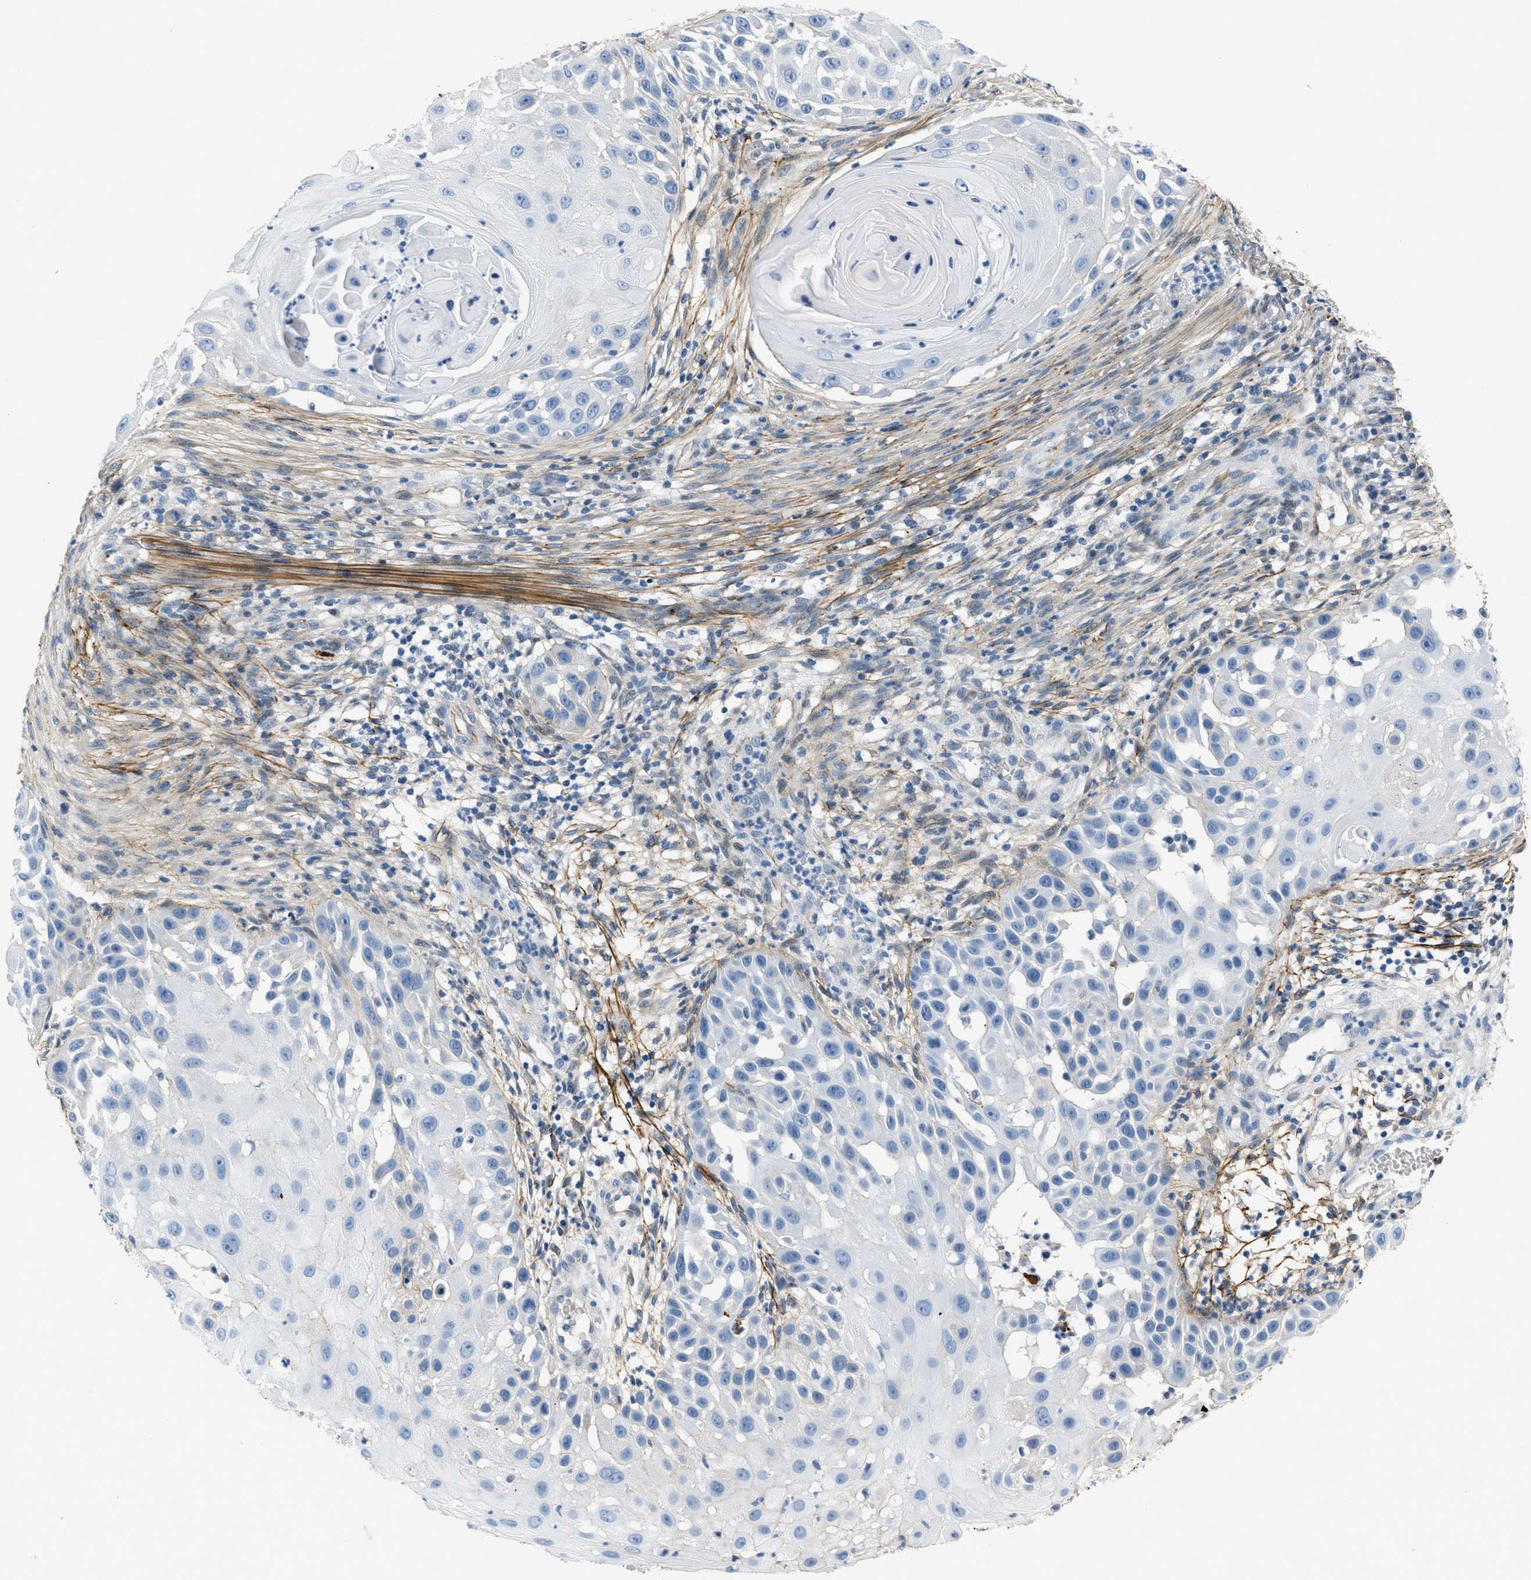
{"staining": {"intensity": "negative", "quantity": "none", "location": "none"}, "tissue": "skin cancer", "cell_type": "Tumor cells", "image_type": "cancer", "snomed": [{"axis": "morphology", "description": "Squamous cell carcinoma, NOS"}, {"axis": "topography", "description": "Skin"}], "caption": "Skin cancer was stained to show a protein in brown. There is no significant expression in tumor cells.", "gene": "FBN1", "patient": {"sex": "female", "age": 44}}